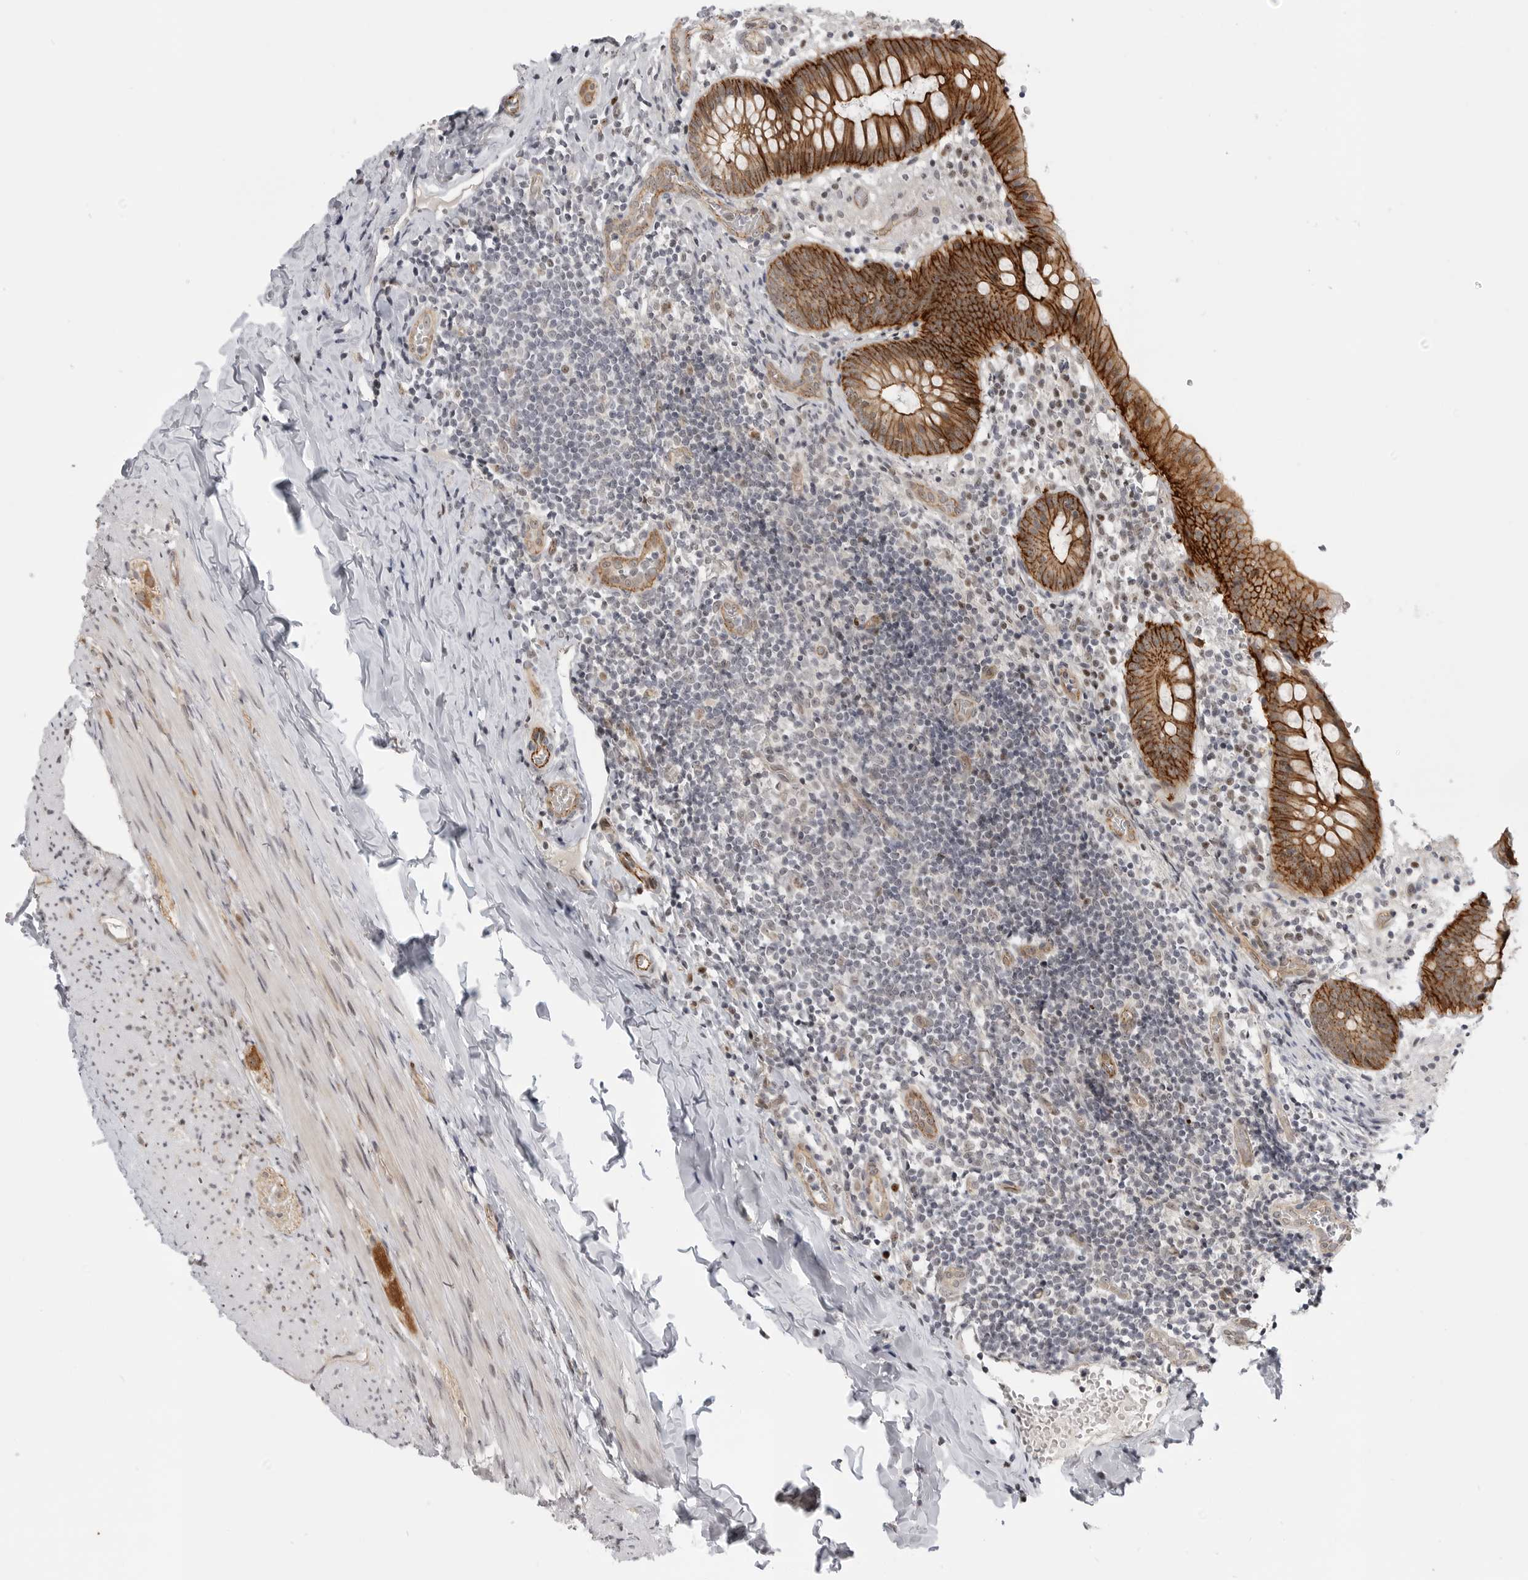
{"staining": {"intensity": "strong", "quantity": ">75%", "location": "cytoplasmic/membranous"}, "tissue": "appendix", "cell_type": "Glandular cells", "image_type": "normal", "snomed": [{"axis": "morphology", "description": "Normal tissue, NOS"}, {"axis": "topography", "description": "Appendix"}], "caption": "Brown immunohistochemical staining in benign appendix reveals strong cytoplasmic/membranous staining in approximately >75% of glandular cells.", "gene": "CEP295NL", "patient": {"sex": "male", "age": 8}}